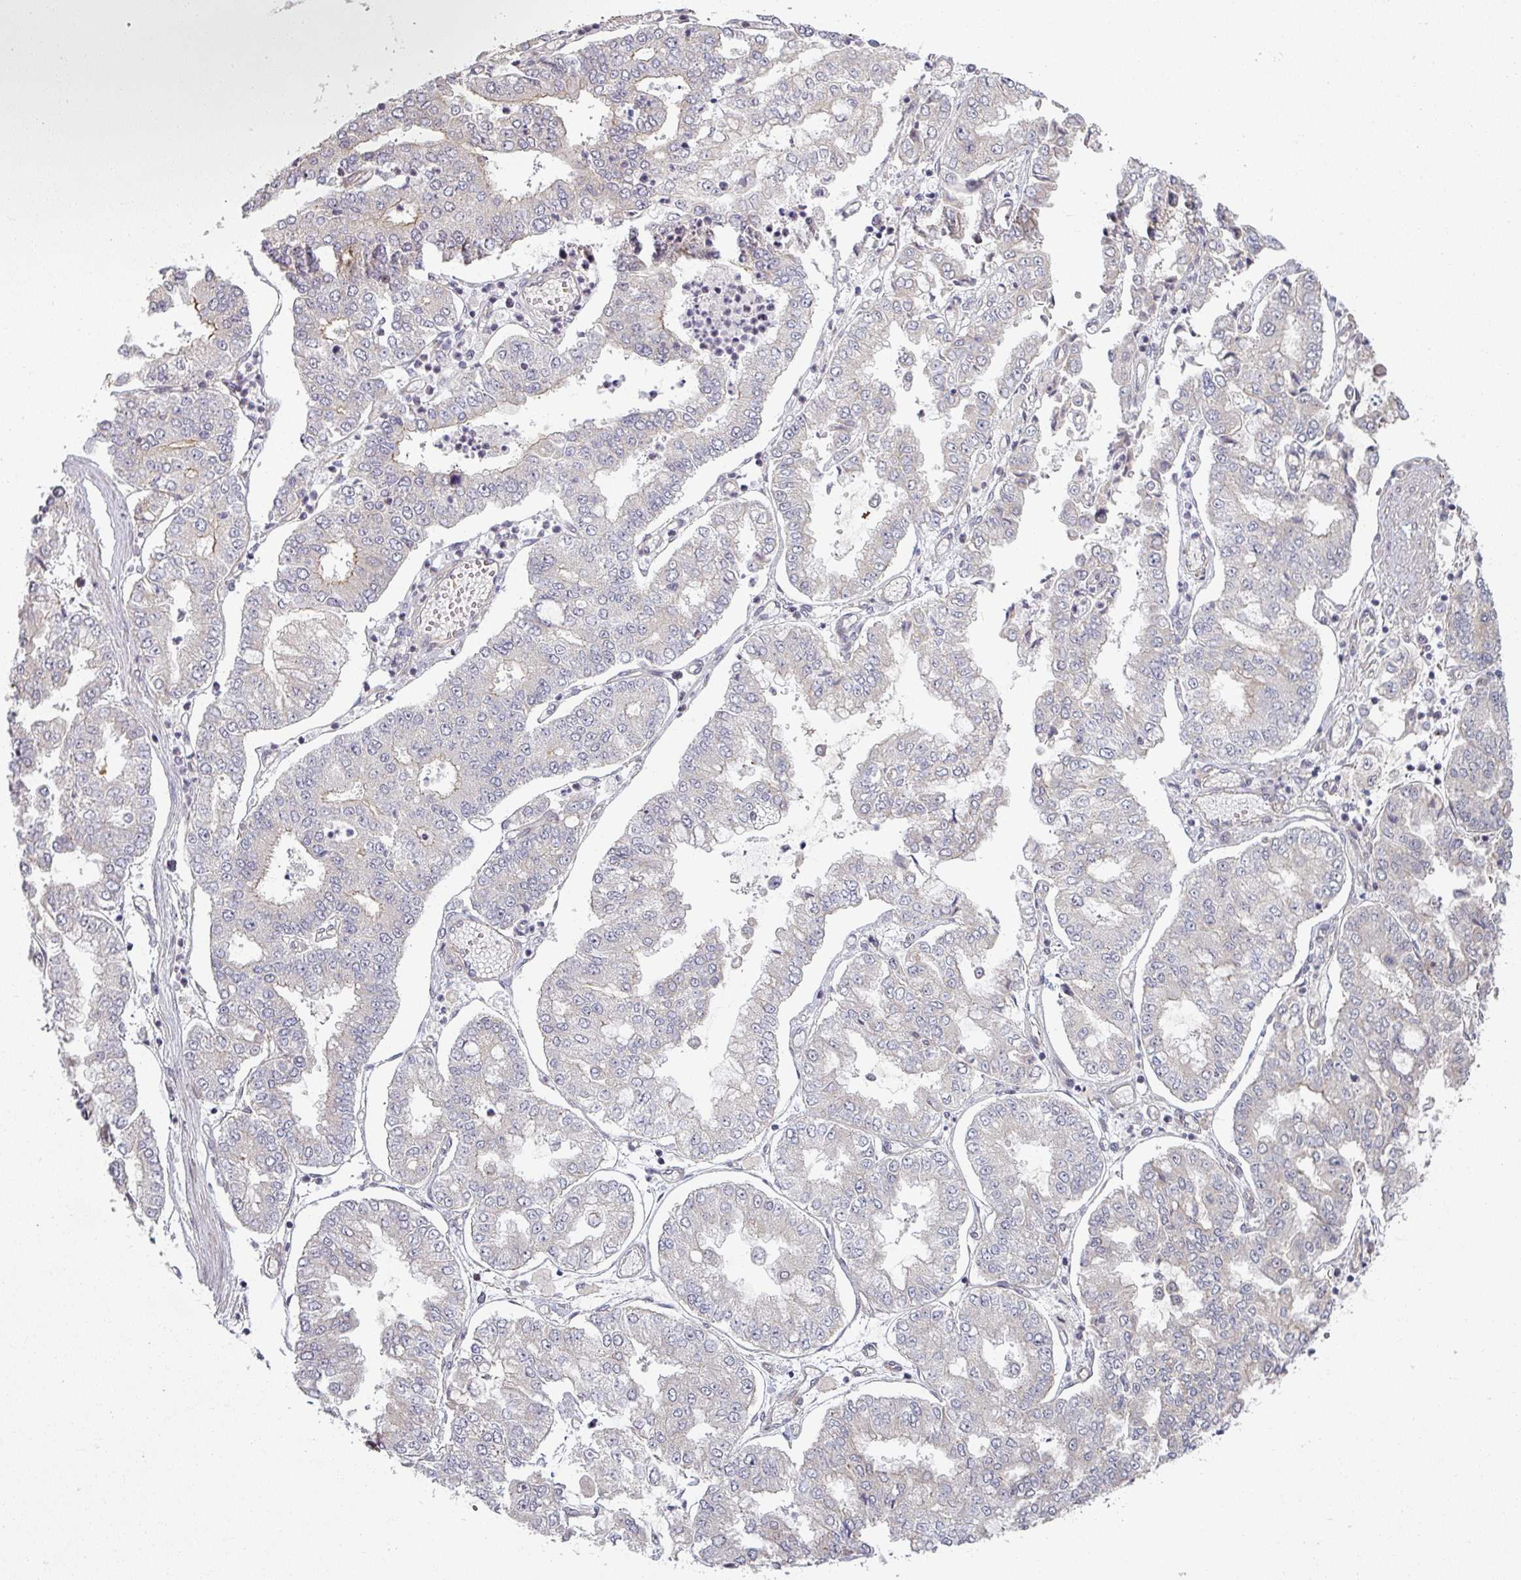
{"staining": {"intensity": "weak", "quantity": "<25%", "location": "cytoplasmic/membranous"}, "tissue": "stomach cancer", "cell_type": "Tumor cells", "image_type": "cancer", "snomed": [{"axis": "morphology", "description": "Adenocarcinoma, NOS"}, {"axis": "topography", "description": "Stomach"}], "caption": "DAB immunohistochemical staining of human stomach cancer demonstrates no significant expression in tumor cells.", "gene": "PLEKHJ1", "patient": {"sex": "male", "age": 76}}